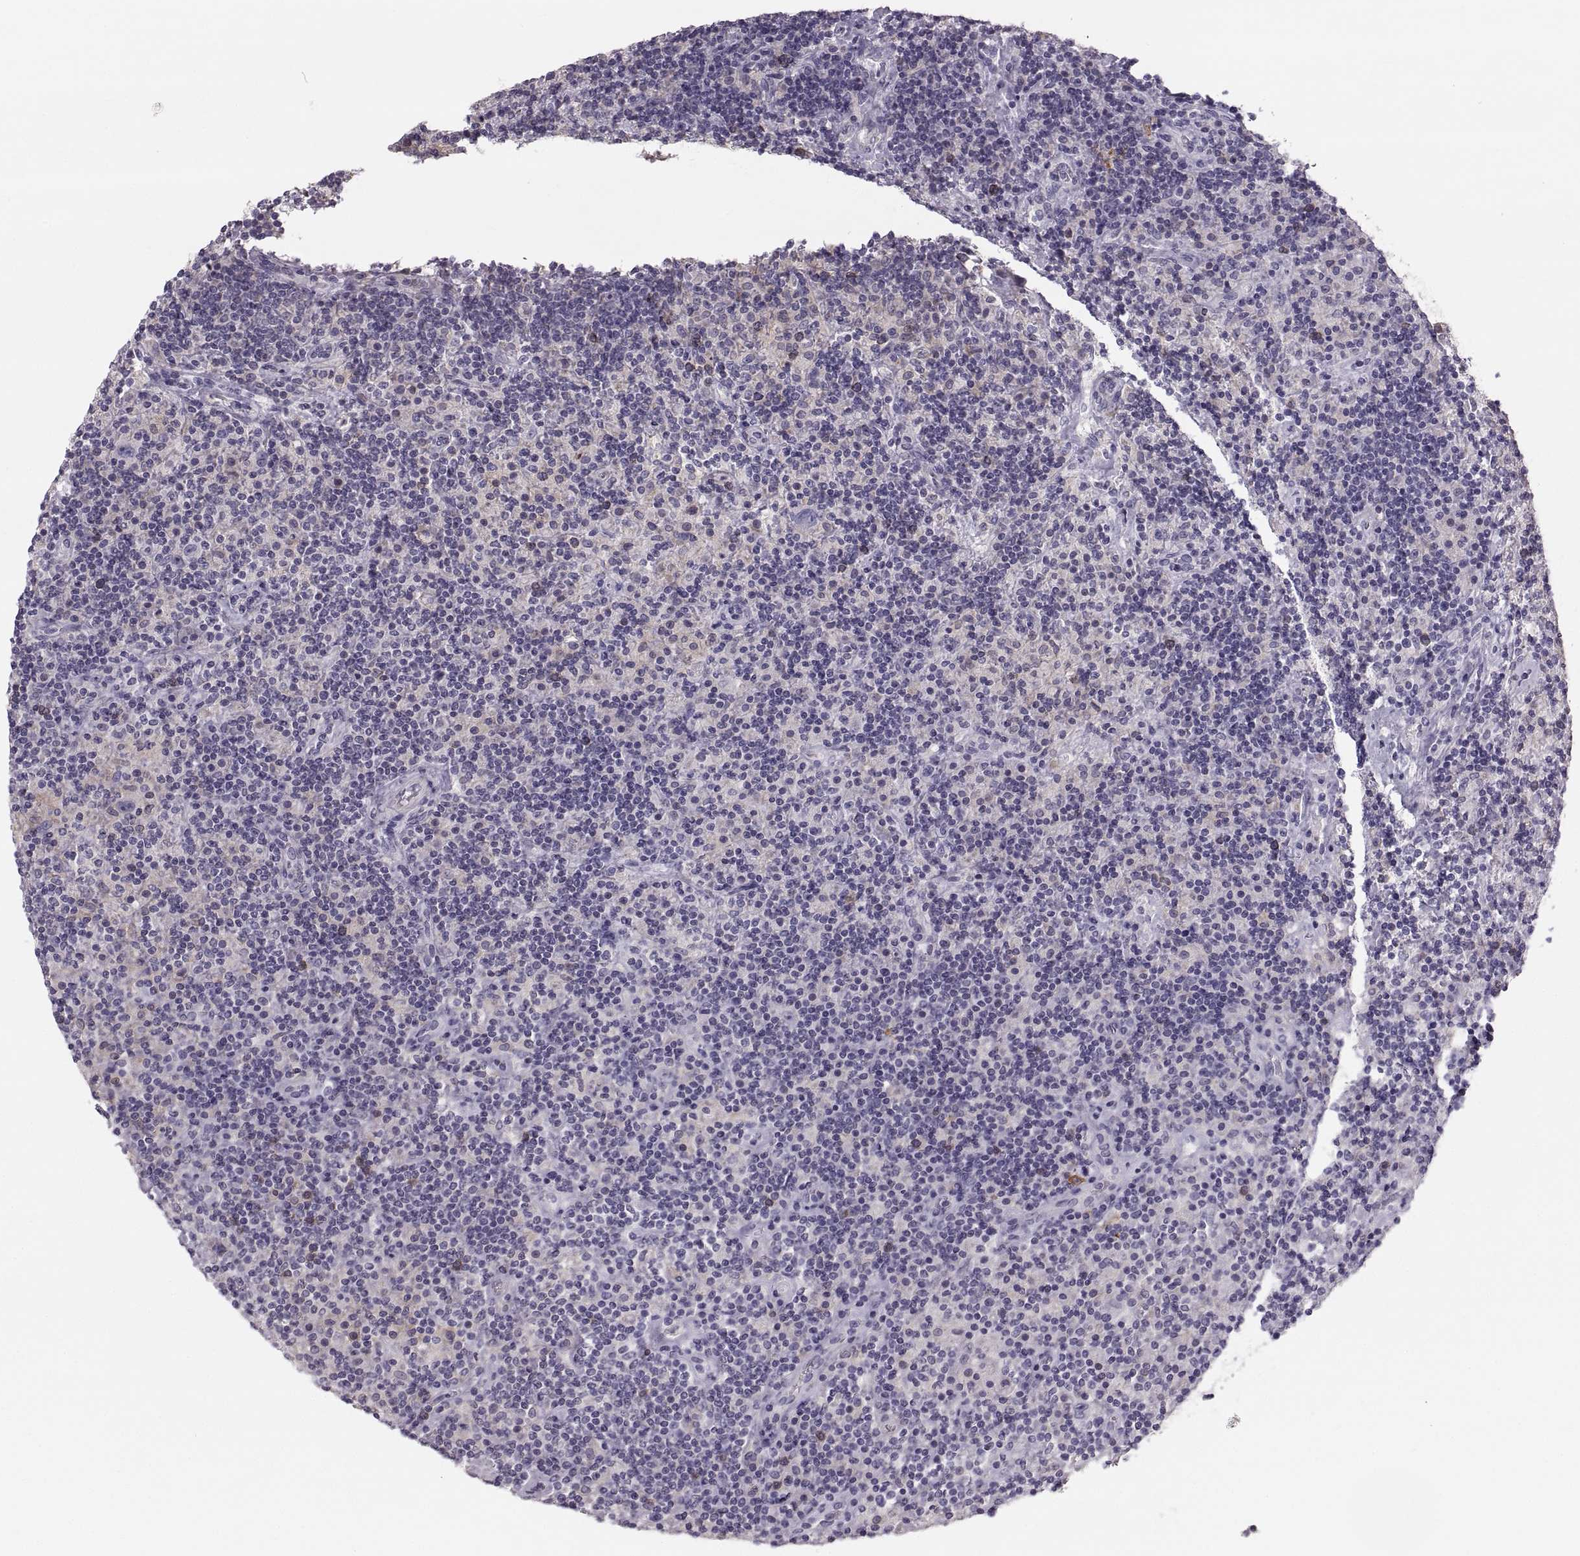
{"staining": {"intensity": "negative", "quantity": "none", "location": "none"}, "tissue": "lymphoma", "cell_type": "Tumor cells", "image_type": "cancer", "snomed": [{"axis": "morphology", "description": "Hodgkin's disease, NOS"}, {"axis": "topography", "description": "Lymph node"}], "caption": "Tumor cells are negative for protein expression in human lymphoma.", "gene": "RUNDC3A", "patient": {"sex": "male", "age": 70}}